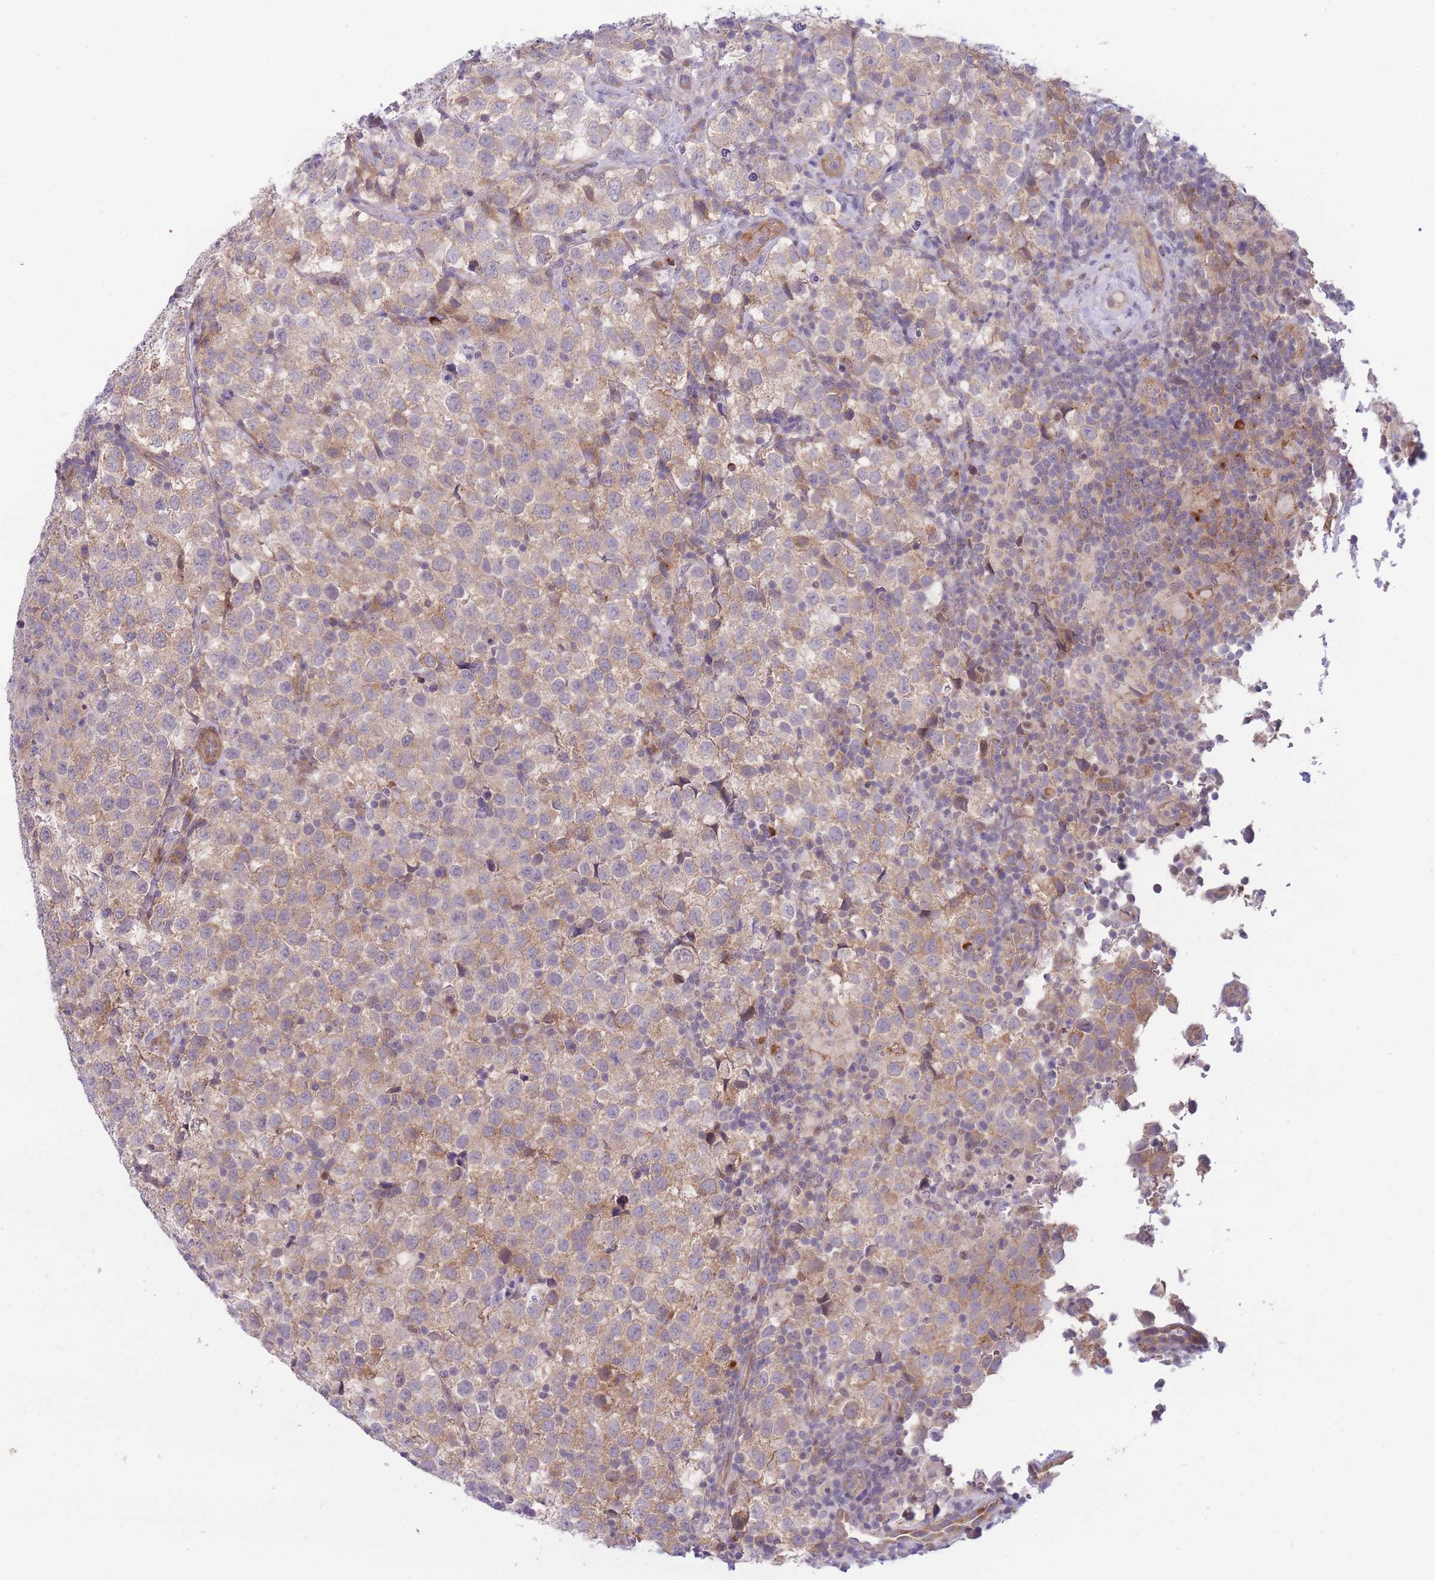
{"staining": {"intensity": "moderate", "quantity": ">75%", "location": "cytoplasmic/membranous"}, "tissue": "testis cancer", "cell_type": "Tumor cells", "image_type": "cancer", "snomed": [{"axis": "morphology", "description": "Seminoma, NOS"}, {"axis": "topography", "description": "Testis"}], "caption": "Testis cancer tissue shows moderate cytoplasmic/membranous expression in approximately >75% of tumor cells Using DAB (brown) and hematoxylin (blue) stains, captured at high magnification using brightfield microscopy.", "gene": "CDC25B", "patient": {"sex": "male", "age": 34}}